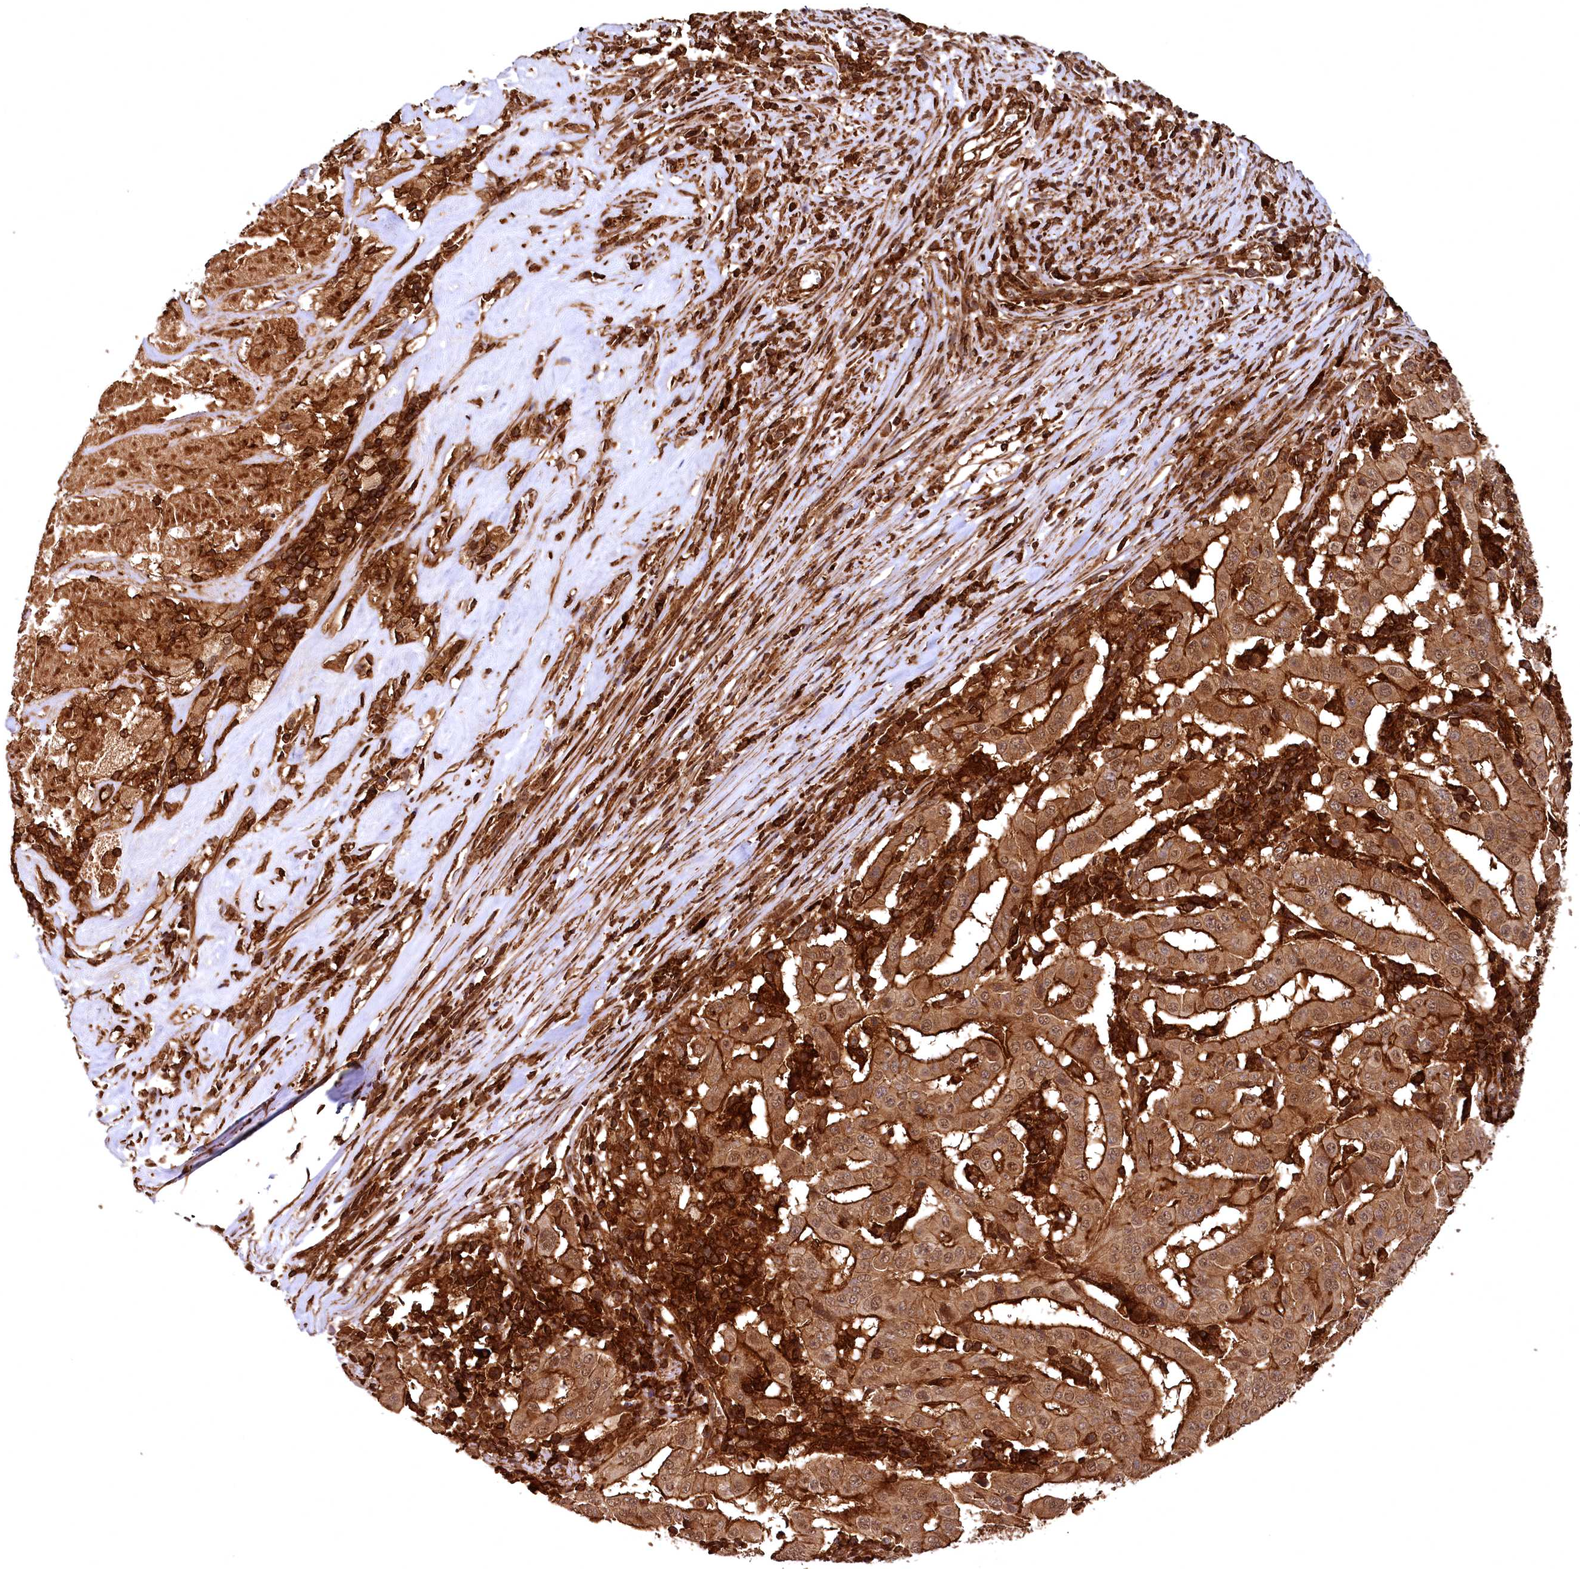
{"staining": {"intensity": "strong", "quantity": ">75%", "location": "cytoplasmic/membranous"}, "tissue": "pancreatic cancer", "cell_type": "Tumor cells", "image_type": "cancer", "snomed": [{"axis": "morphology", "description": "Adenocarcinoma, NOS"}, {"axis": "topography", "description": "Pancreas"}], "caption": "Pancreatic cancer (adenocarcinoma) tissue reveals strong cytoplasmic/membranous staining in approximately >75% of tumor cells, visualized by immunohistochemistry.", "gene": "STUB1", "patient": {"sex": "male", "age": 63}}